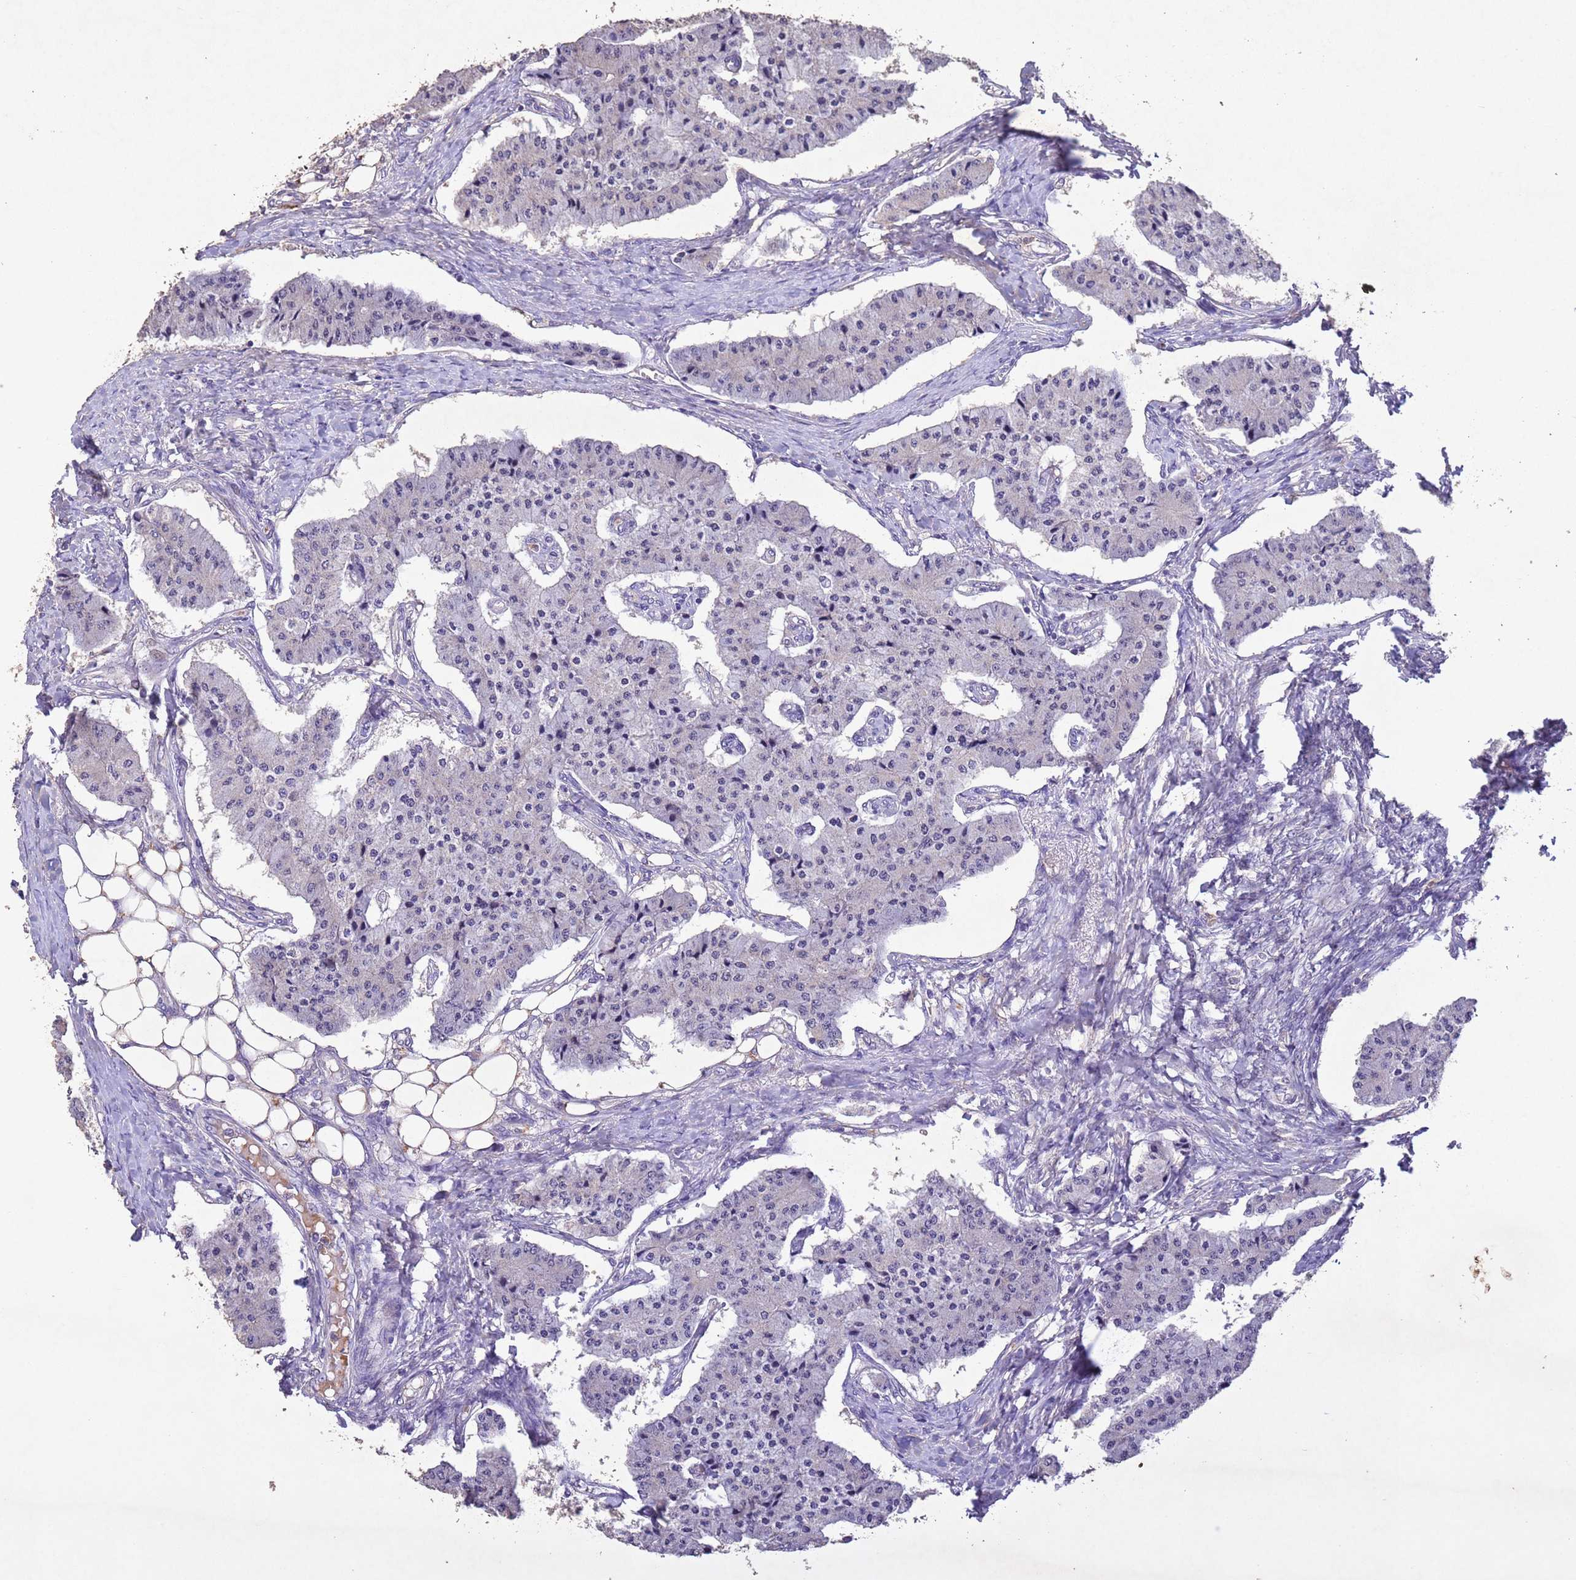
{"staining": {"intensity": "negative", "quantity": "none", "location": "none"}, "tissue": "carcinoid", "cell_type": "Tumor cells", "image_type": "cancer", "snomed": [{"axis": "morphology", "description": "Carcinoid, malignant, NOS"}, {"axis": "topography", "description": "Colon"}], "caption": "The histopathology image shows no staining of tumor cells in carcinoid (malignant).", "gene": "NLRP11", "patient": {"sex": "female", "age": 52}}